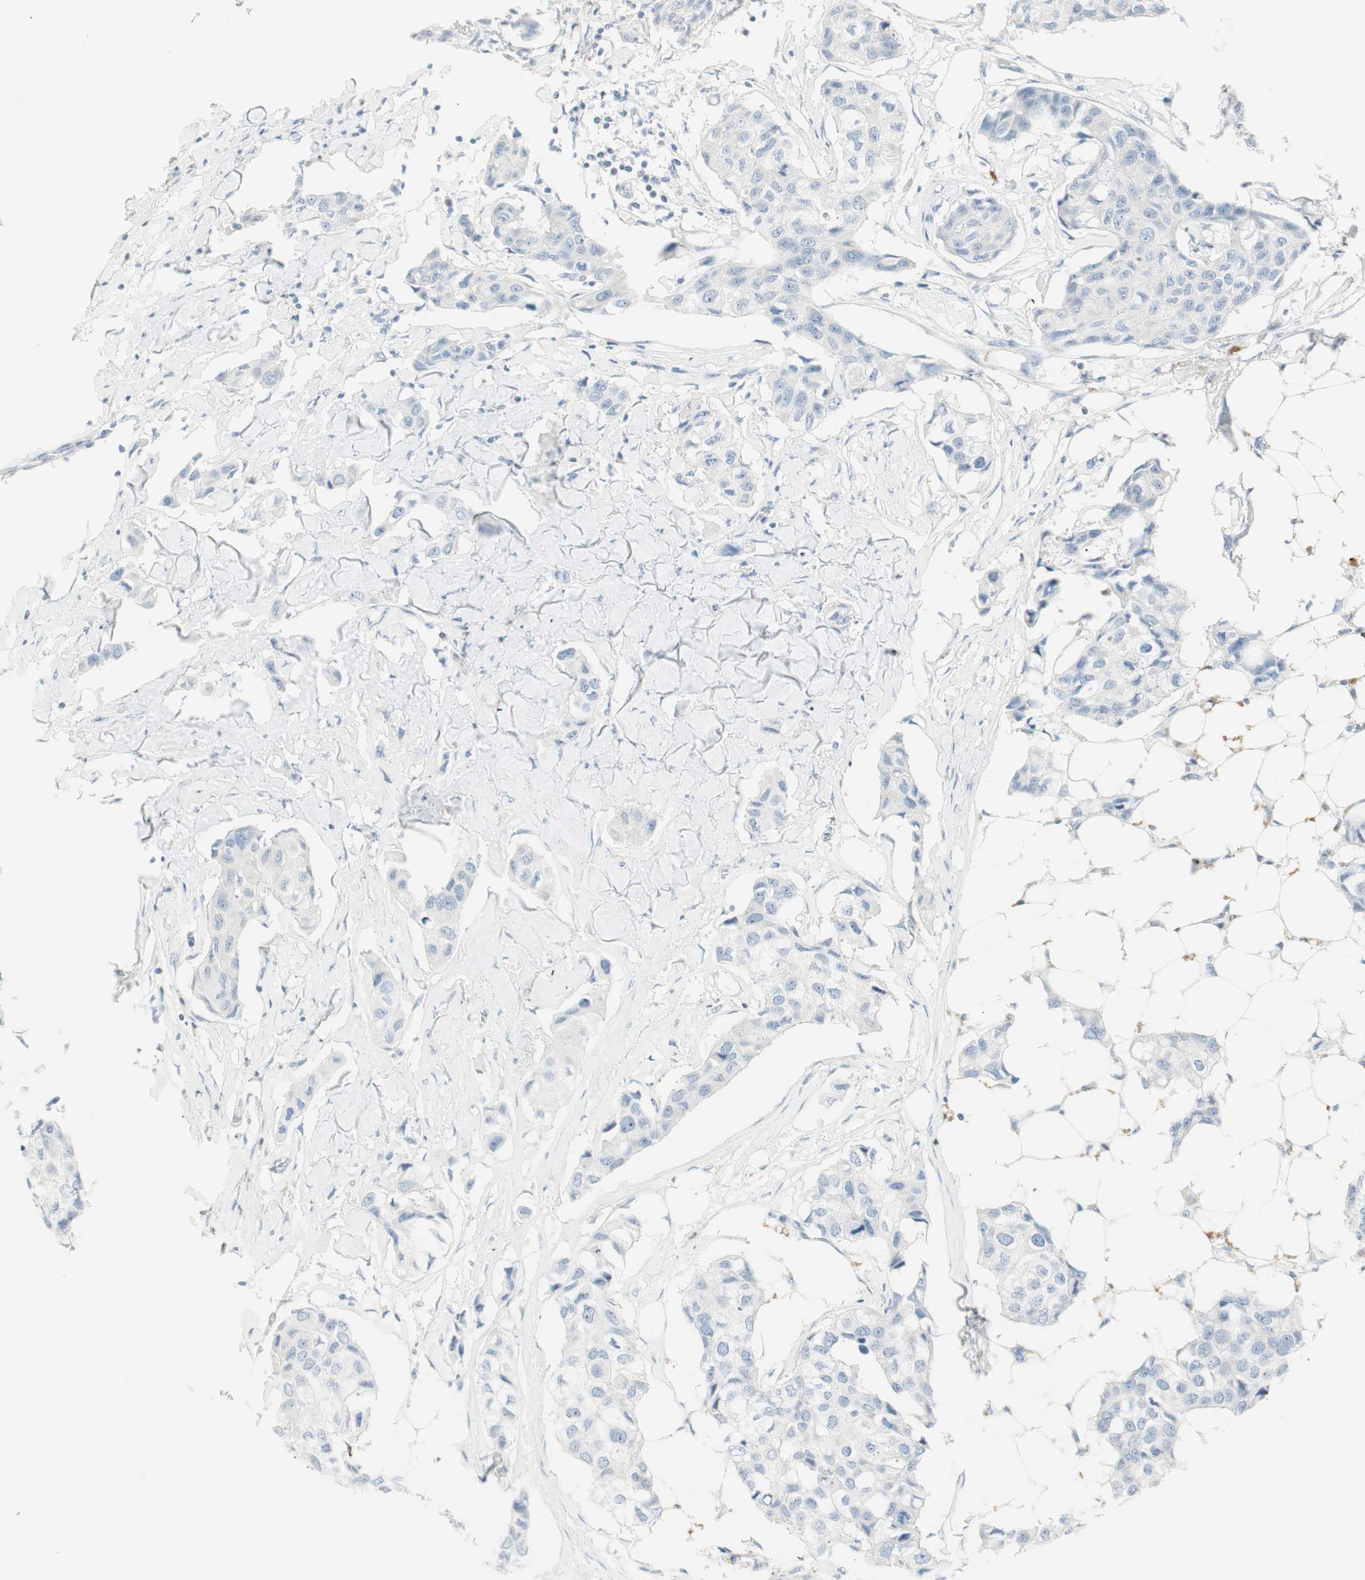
{"staining": {"intensity": "negative", "quantity": "none", "location": "none"}, "tissue": "breast cancer", "cell_type": "Tumor cells", "image_type": "cancer", "snomed": [{"axis": "morphology", "description": "Duct carcinoma"}, {"axis": "topography", "description": "Breast"}], "caption": "Immunohistochemistry (IHC) micrograph of neoplastic tissue: breast cancer stained with DAB (3,3'-diaminobenzidine) reveals no significant protein expression in tumor cells.", "gene": "PRTN3", "patient": {"sex": "female", "age": 80}}